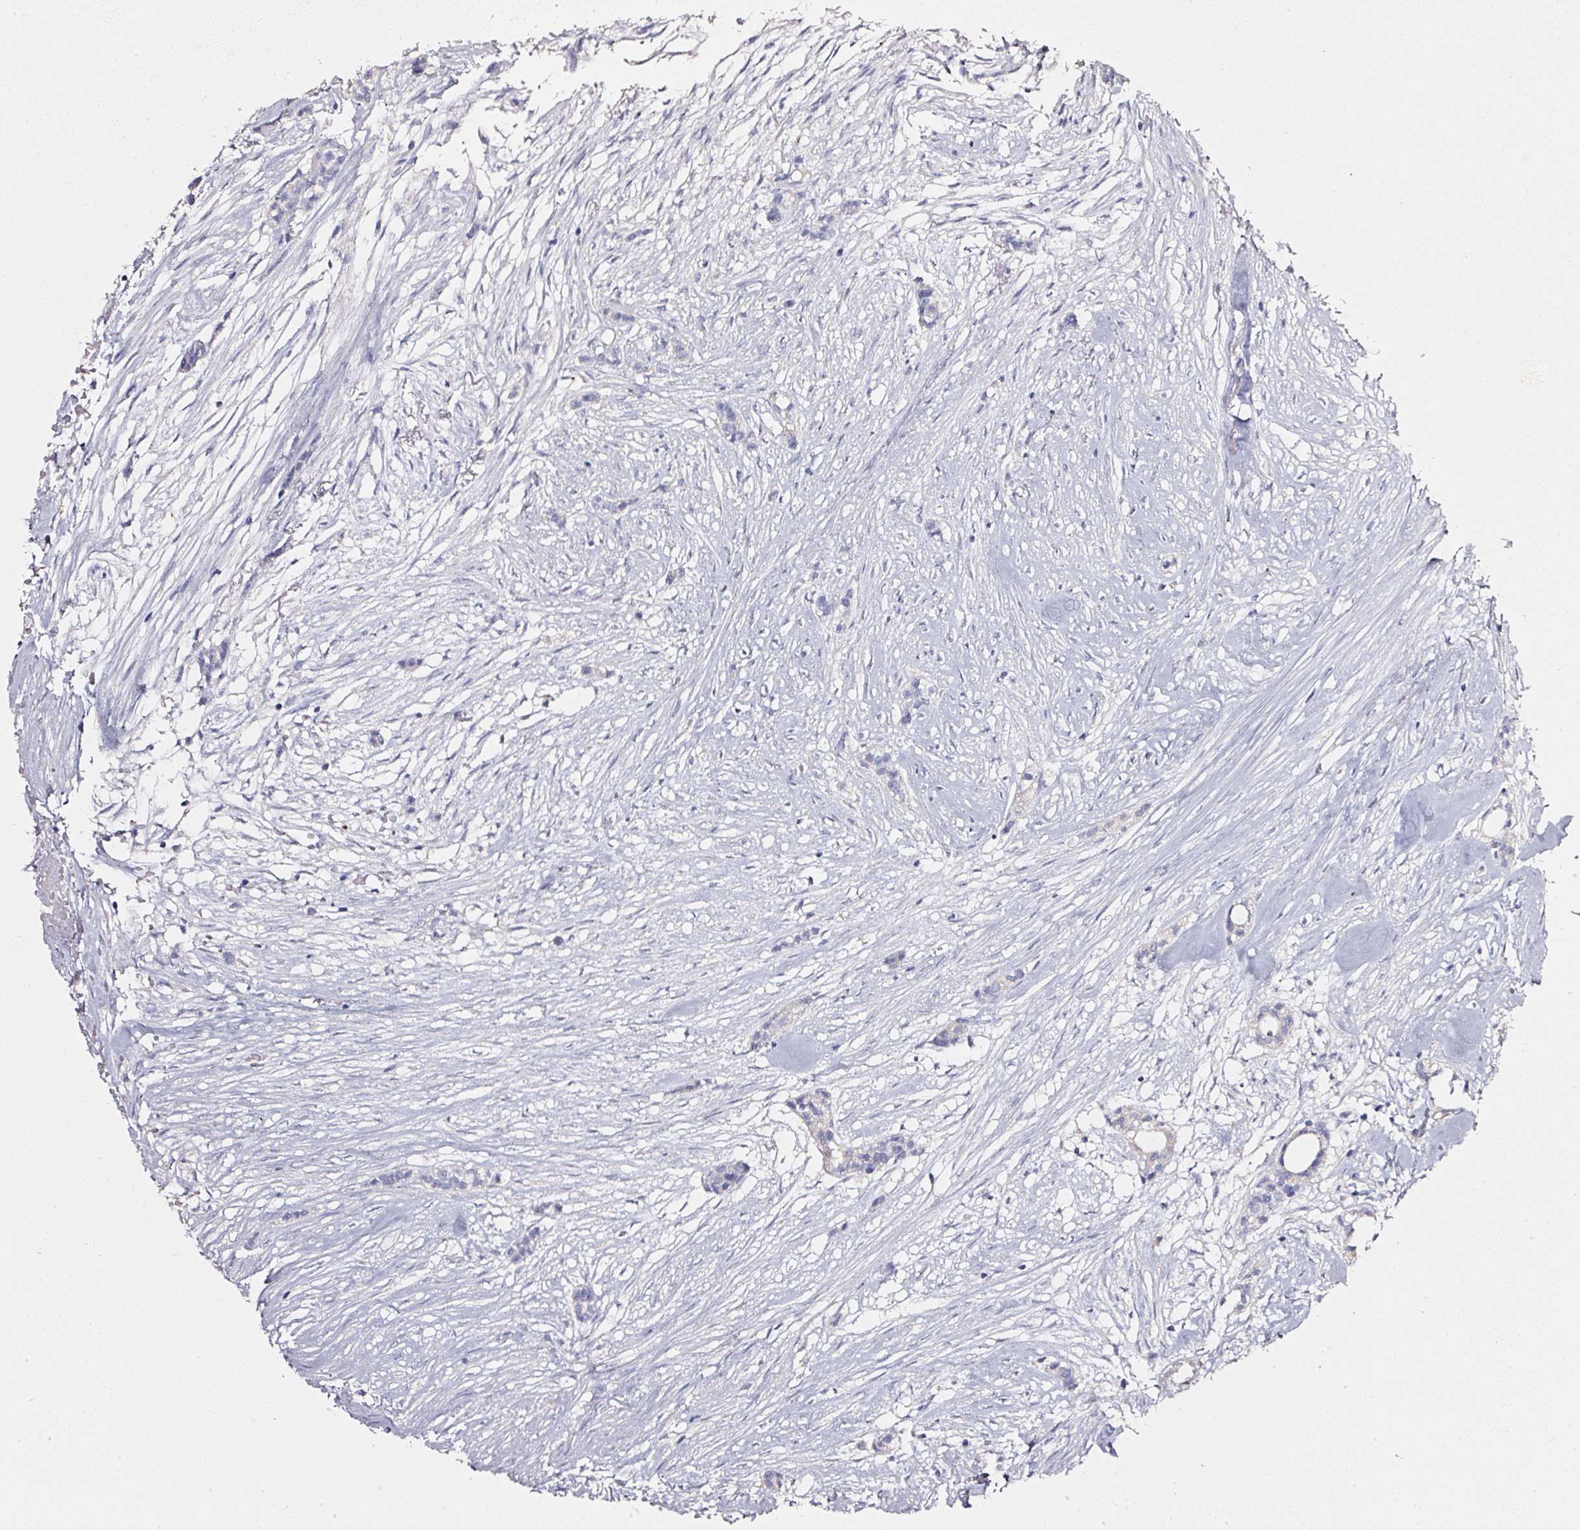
{"staining": {"intensity": "negative", "quantity": "none", "location": "none"}, "tissue": "head and neck cancer", "cell_type": "Tumor cells", "image_type": "cancer", "snomed": [{"axis": "morphology", "description": "Adenocarcinoma, NOS"}, {"axis": "topography", "description": "Head-Neck"}], "caption": "Adenocarcinoma (head and neck) was stained to show a protein in brown. There is no significant expression in tumor cells.", "gene": "PDXDC1", "patient": {"sex": "male", "age": 81}}